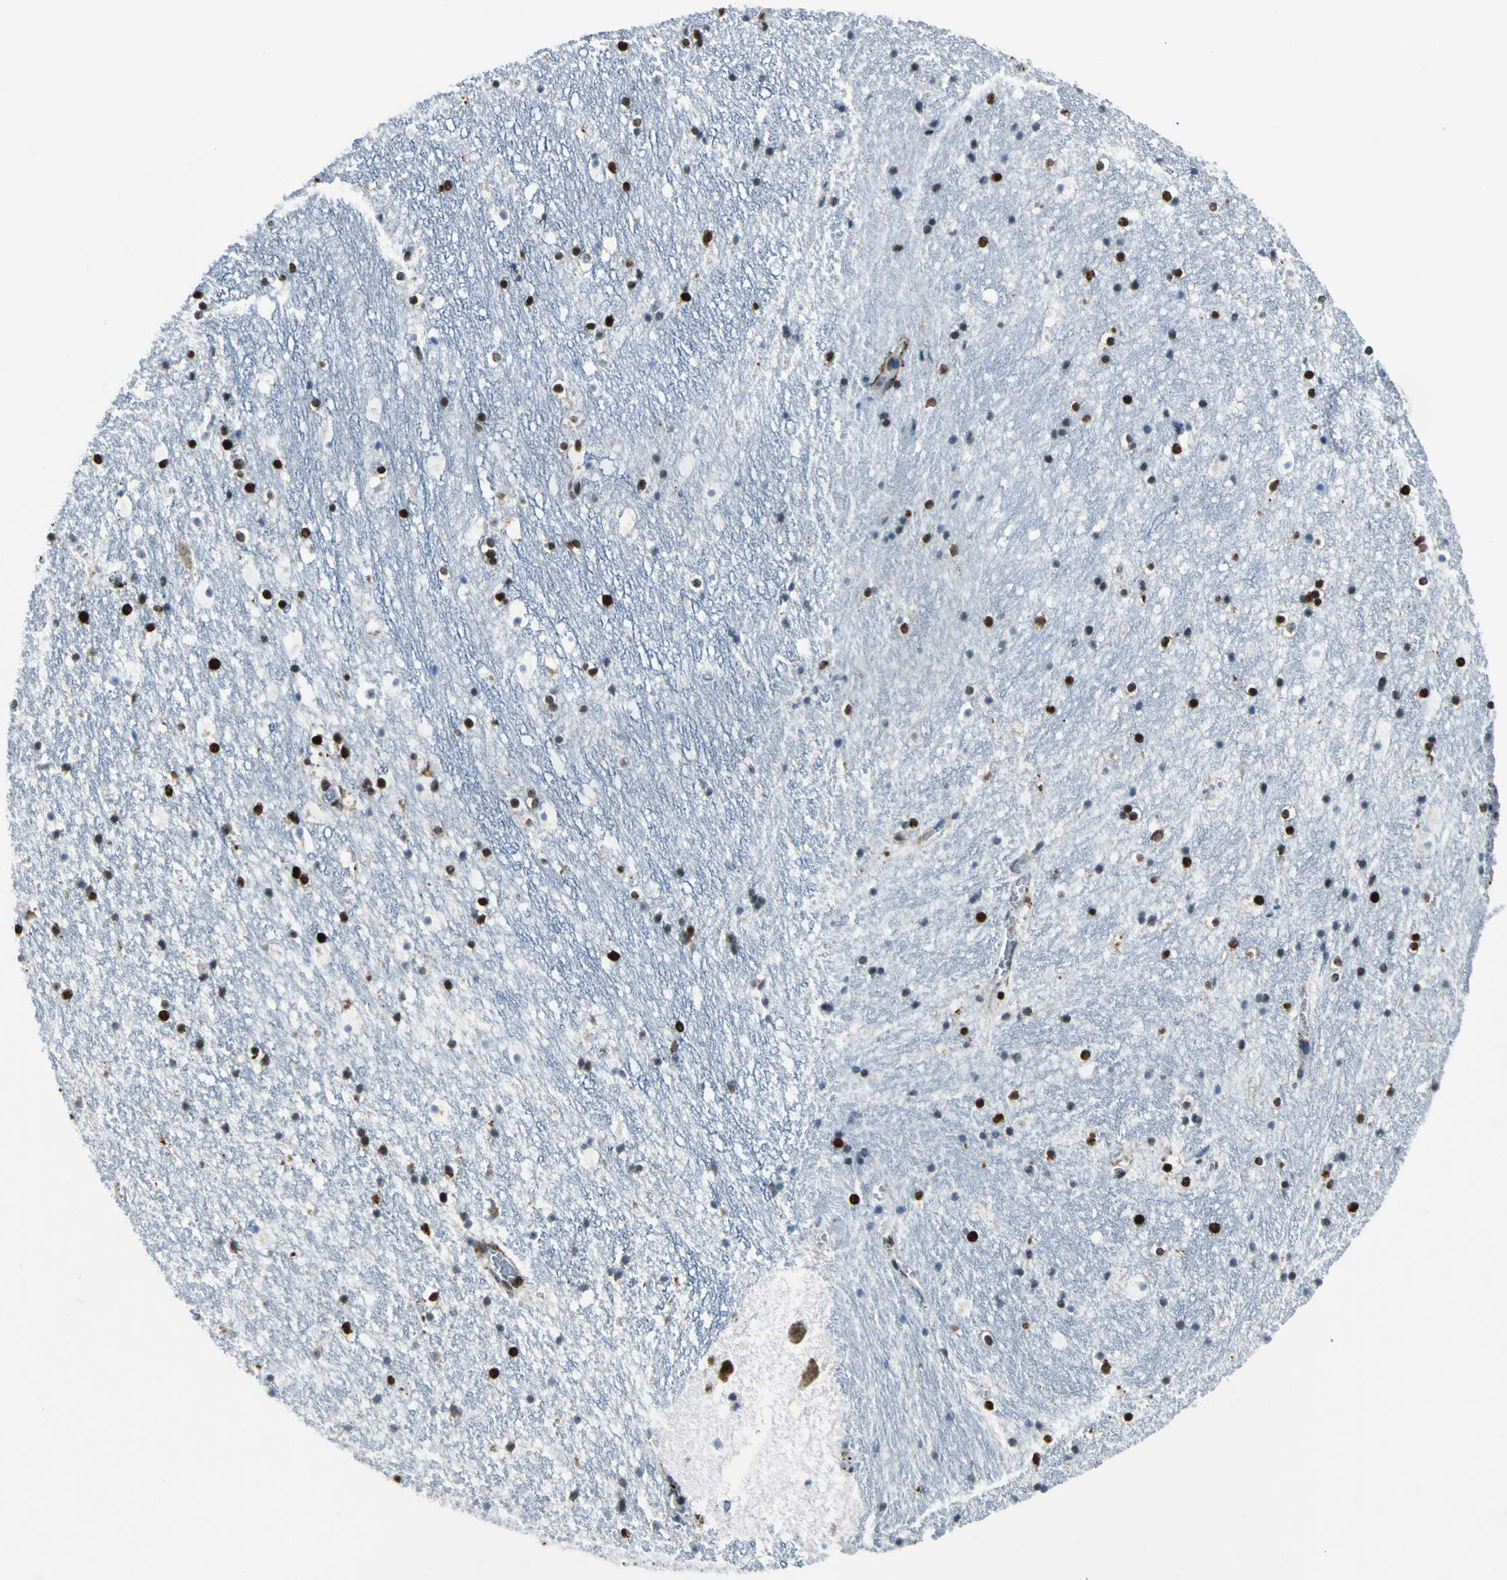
{"staining": {"intensity": "strong", "quantity": ">75%", "location": "cytoplasmic/membranous,nuclear"}, "tissue": "hippocampus", "cell_type": "Glial cells", "image_type": "normal", "snomed": [{"axis": "morphology", "description": "Normal tissue, NOS"}, {"axis": "topography", "description": "Hippocampus"}], "caption": "A histopathology image of hippocampus stained for a protein shows strong cytoplasmic/membranous,nuclear brown staining in glial cells.", "gene": "APEX1", "patient": {"sex": "male", "age": 45}}